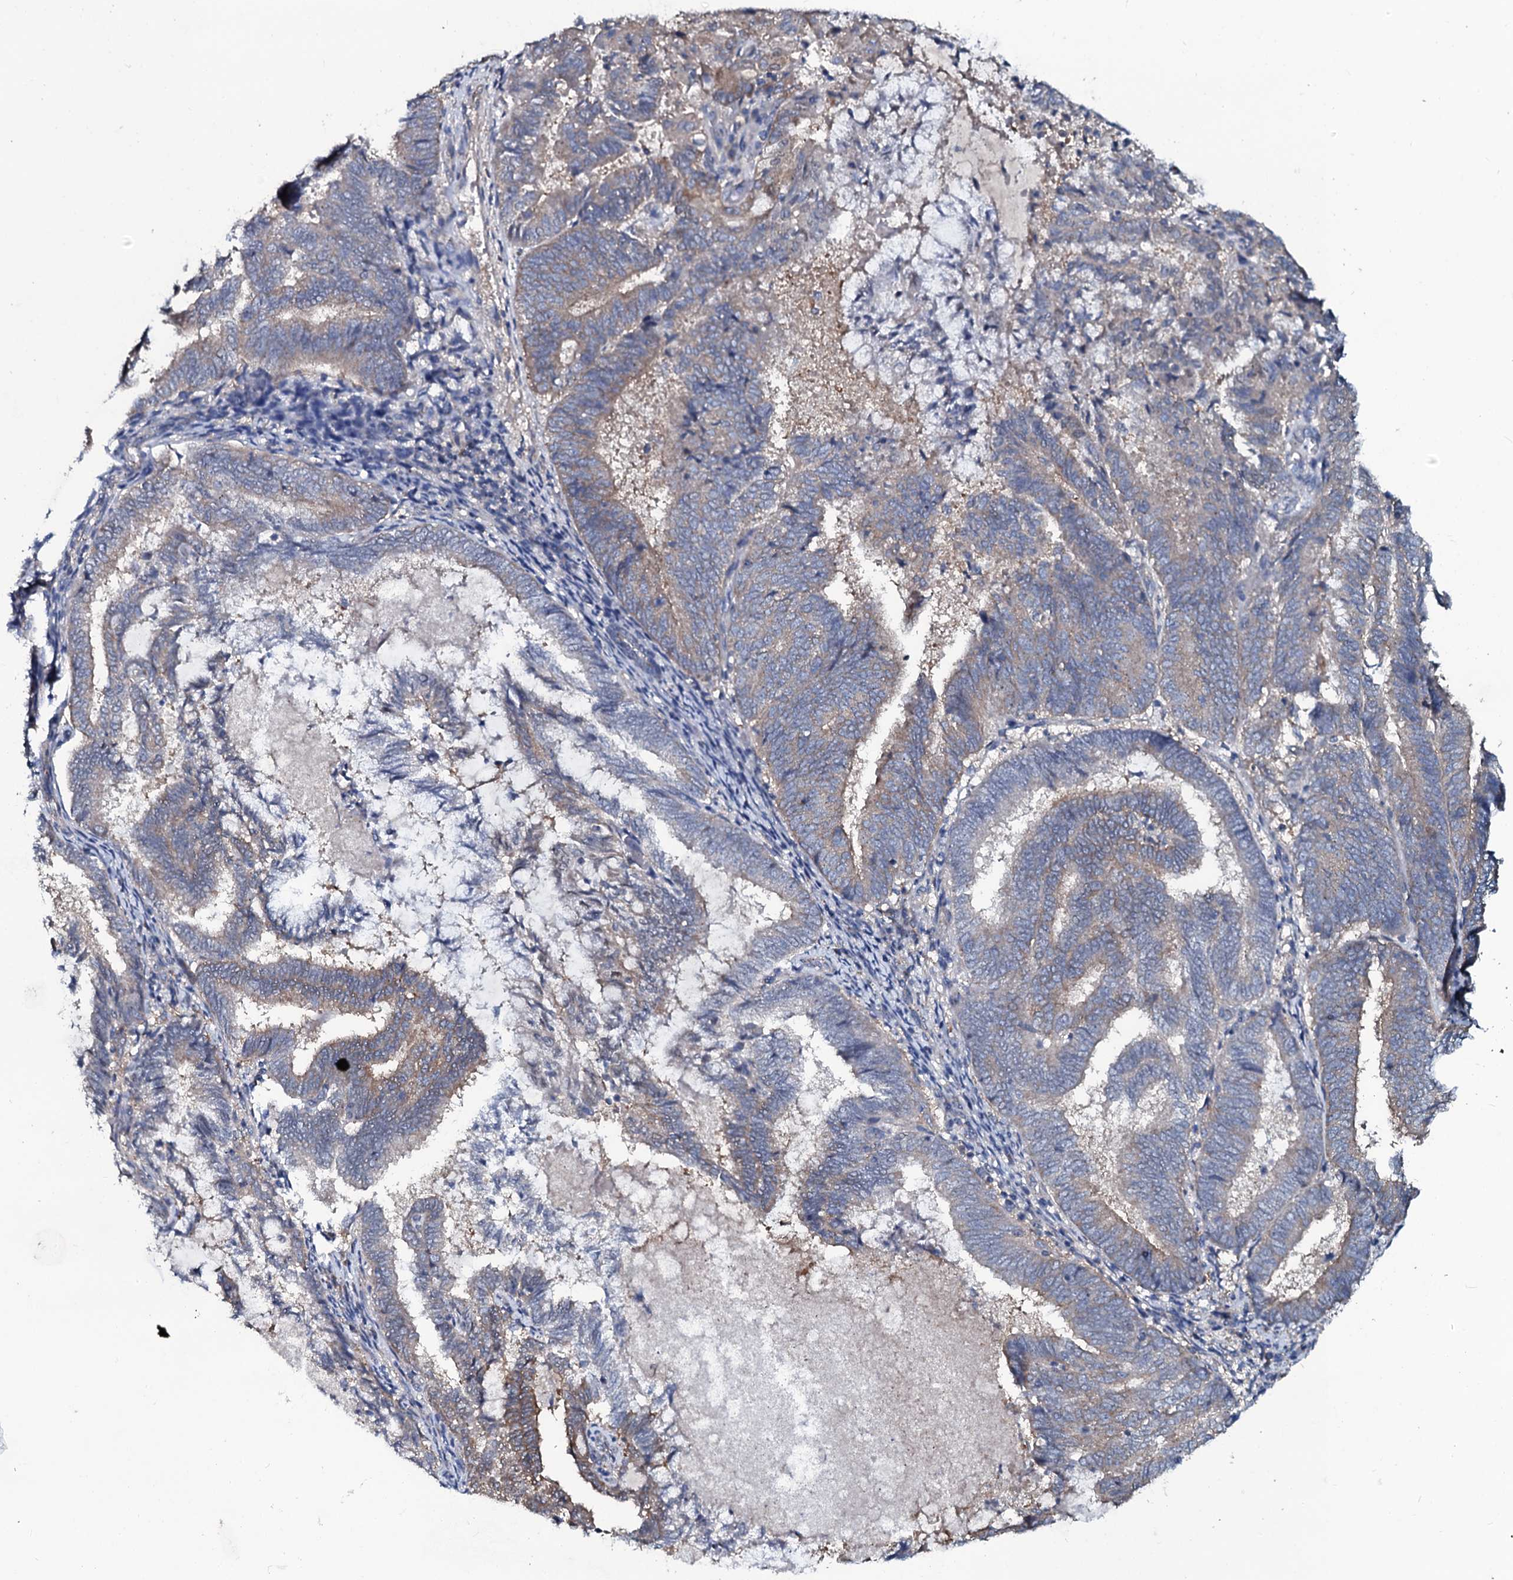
{"staining": {"intensity": "weak", "quantity": "25%-75%", "location": "cytoplasmic/membranous"}, "tissue": "endometrial cancer", "cell_type": "Tumor cells", "image_type": "cancer", "snomed": [{"axis": "morphology", "description": "Adenocarcinoma, NOS"}, {"axis": "topography", "description": "Endometrium"}], "caption": "Immunohistochemistry (IHC) of human adenocarcinoma (endometrial) reveals low levels of weak cytoplasmic/membranous staining in about 25%-75% of tumor cells.", "gene": "USPL1", "patient": {"sex": "female", "age": 80}}